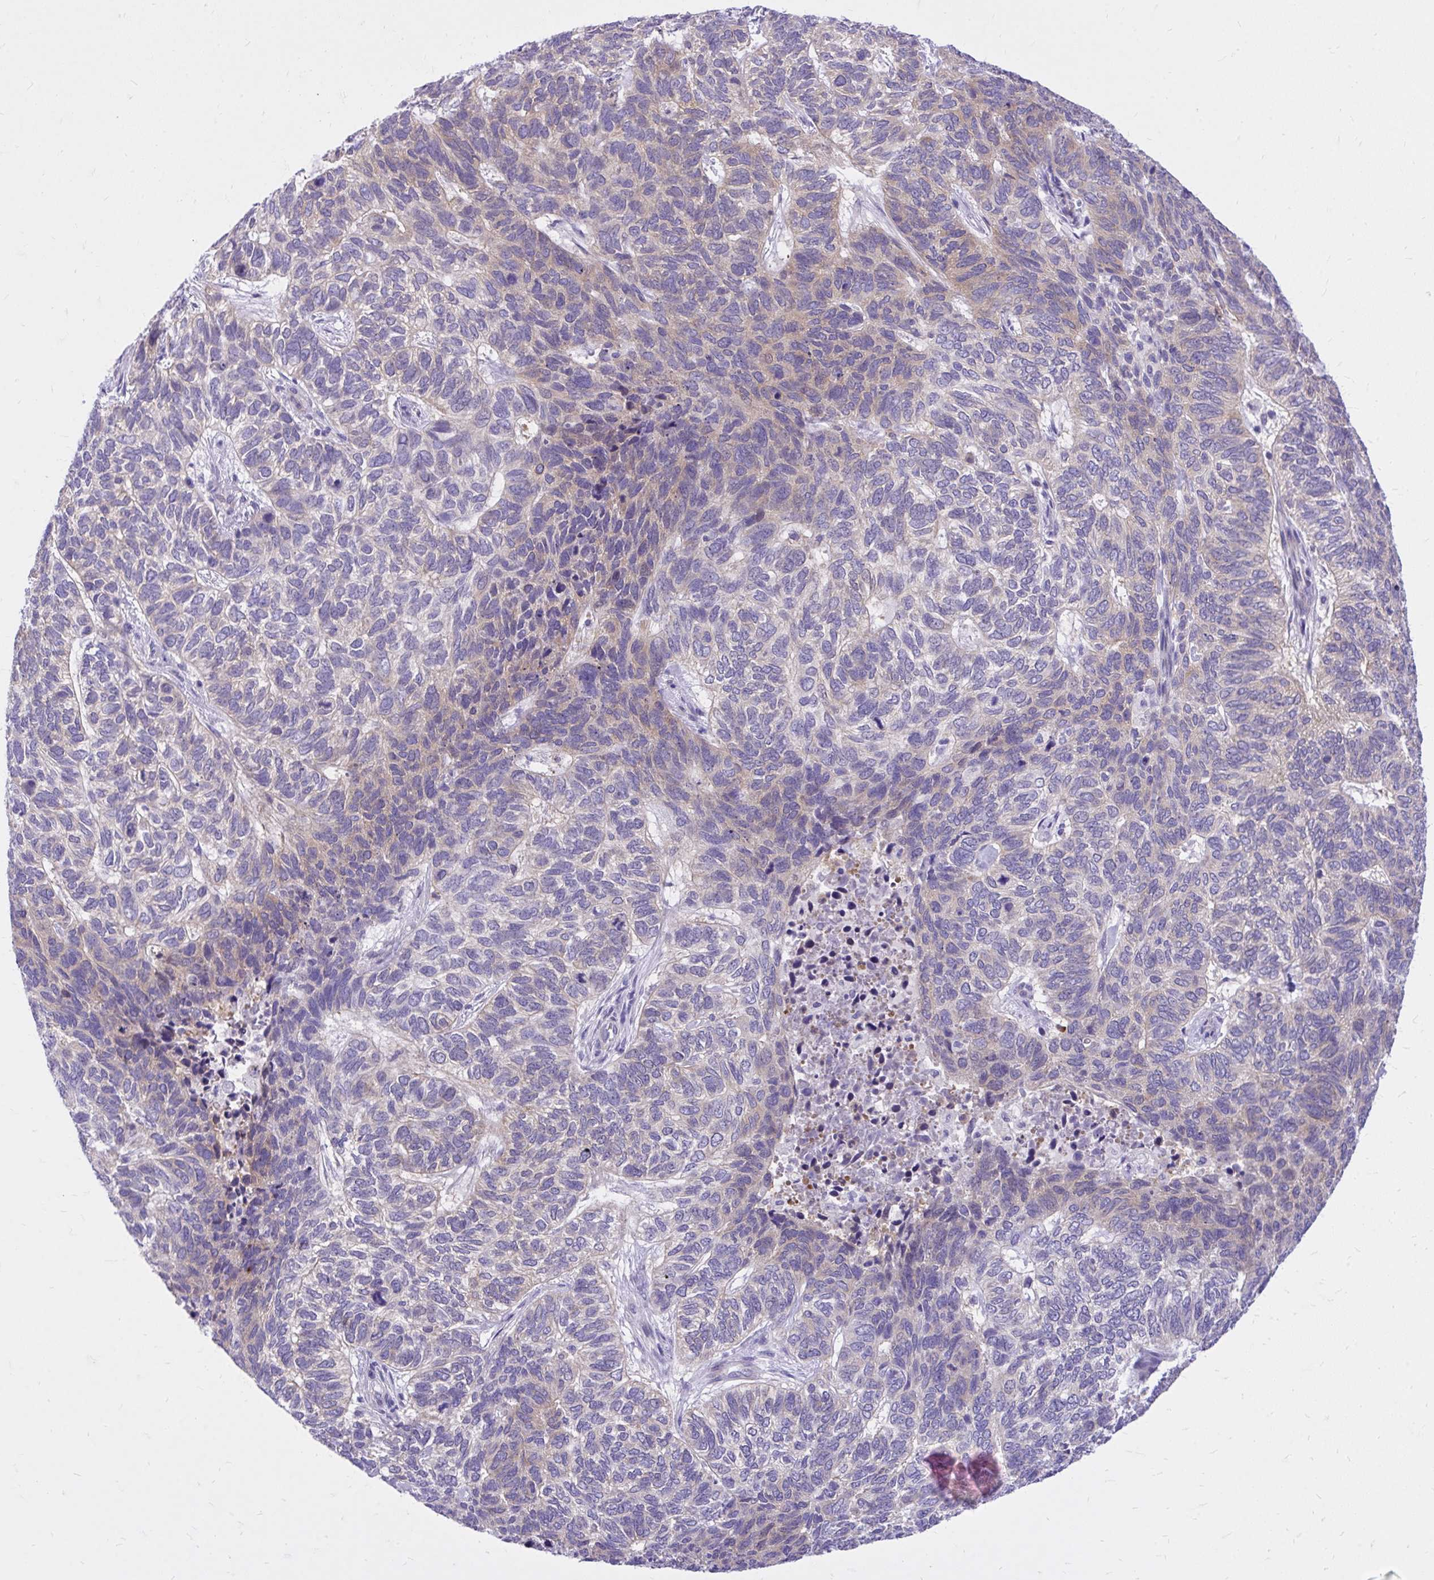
{"staining": {"intensity": "weak", "quantity": "<25%", "location": "cytoplasmic/membranous"}, "tissue": "skin cancer", "cell_type": "Tumor cells", "image_type": "cancer", "snomed": [{"axis": "morphology", "description": "Basal cell carcinoma"}, {"axis": "topography", "description": "Skin"}], "caption": "Tumor cells show no significant expression in skin cancer.", "gene": "ADAMTSL1", "patient": {"sex": "female", "age": 65}}